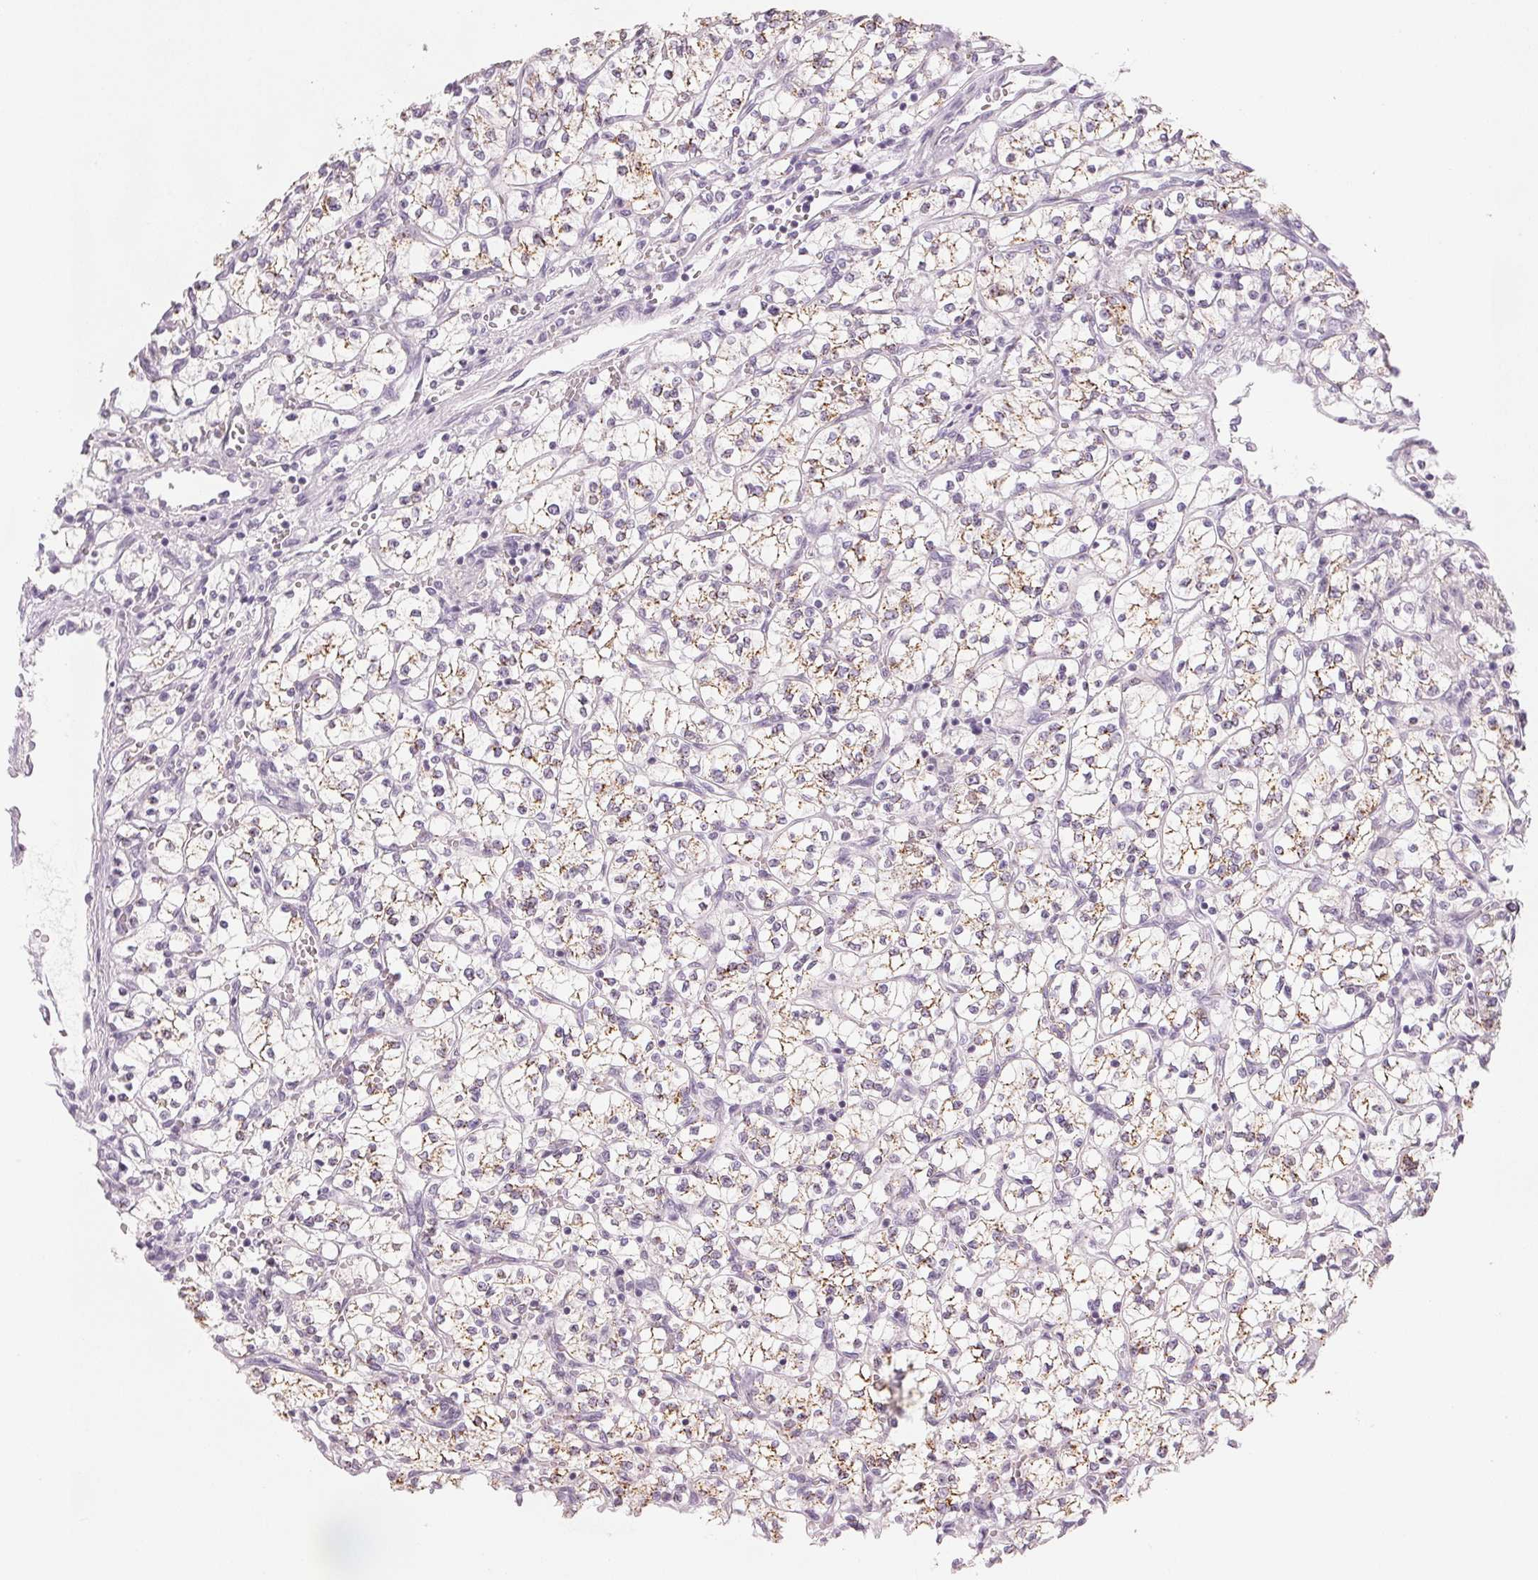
{"staining": {"intensity": "weak", "quantity": "25%-75%", "location": "cytoplasmic/membranous"}, "tissue": "renal cancer", "cell_type": "Tumor cells", "image_type": "cancer", "snomed": [{"axis": "morphology", "description": "Adenocarcinoma, NOS"}, {"axis": "topography", "description": "Kidney"}], "caption": "This is a micrograph of immunohistochemistry staining of renal cancer (adenocarcinoma), which shows weak expression in the cytoplasmic/membranous of tumor cells.", "gene": "EHHADH", "patient": {"sex": "female", "age": 64}}